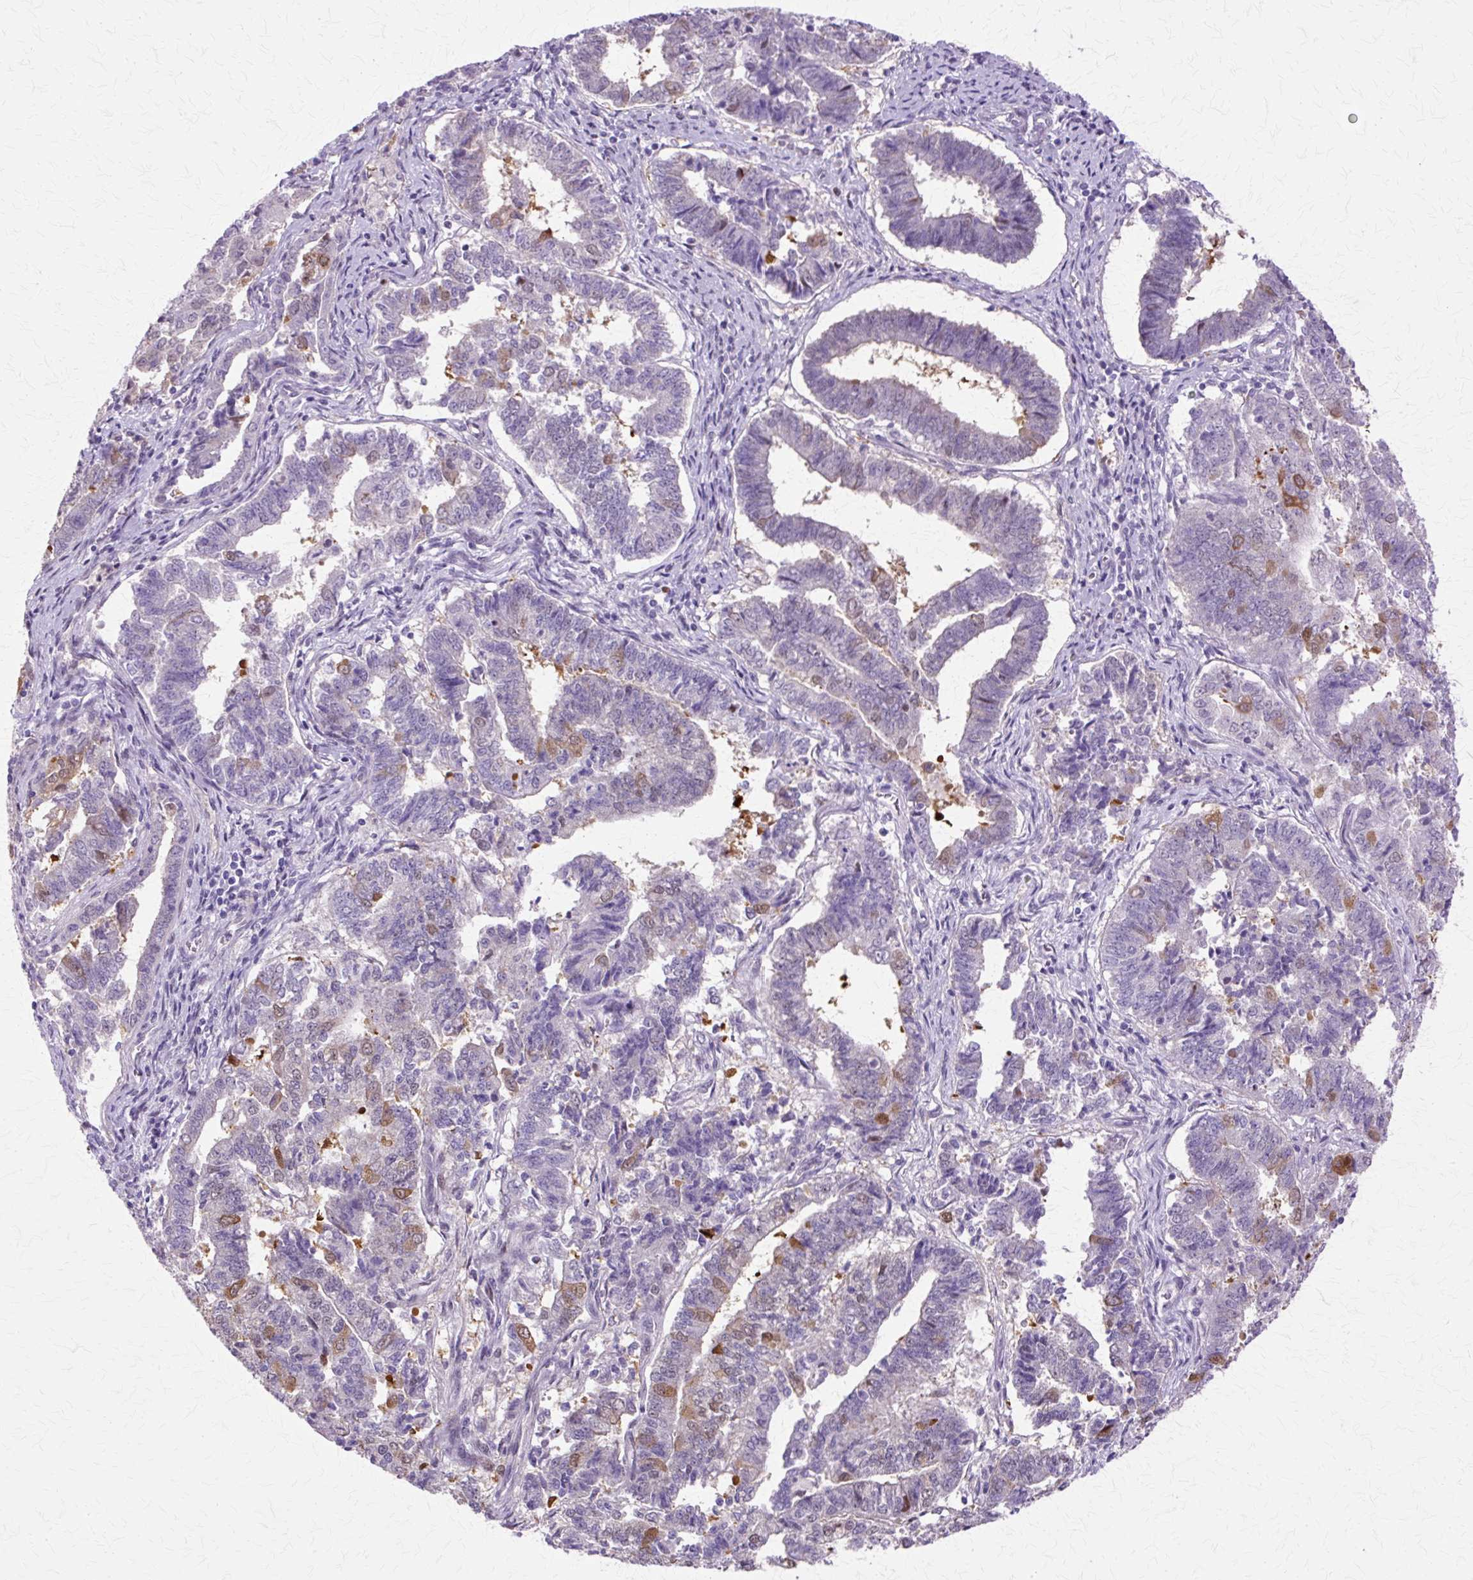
{"staining": {"intensity": "moderate", "quantity": "<25%", "location": "cytoplasmic/membranous,nuclear"}, "tissue": "endometrial cancer", "cell_type": "Tumor cells", "image_type": "cancer", "snomed": [{"axis": "morphology", "description": "Adenocarcinoma, NOS"}, {"axis": "topography", "description": "Endometrium"}], "caption": "DAB (3,3'-diaminobenzidine) immunohistochemical staining of adenocarcinoma (endometrial) displays moderate cytoplasmic/membranous and nuclear protein expression in about <25% of tumor cells.", "gene": "HSPA8", "patient": {"sex": "female", "age": 72}}